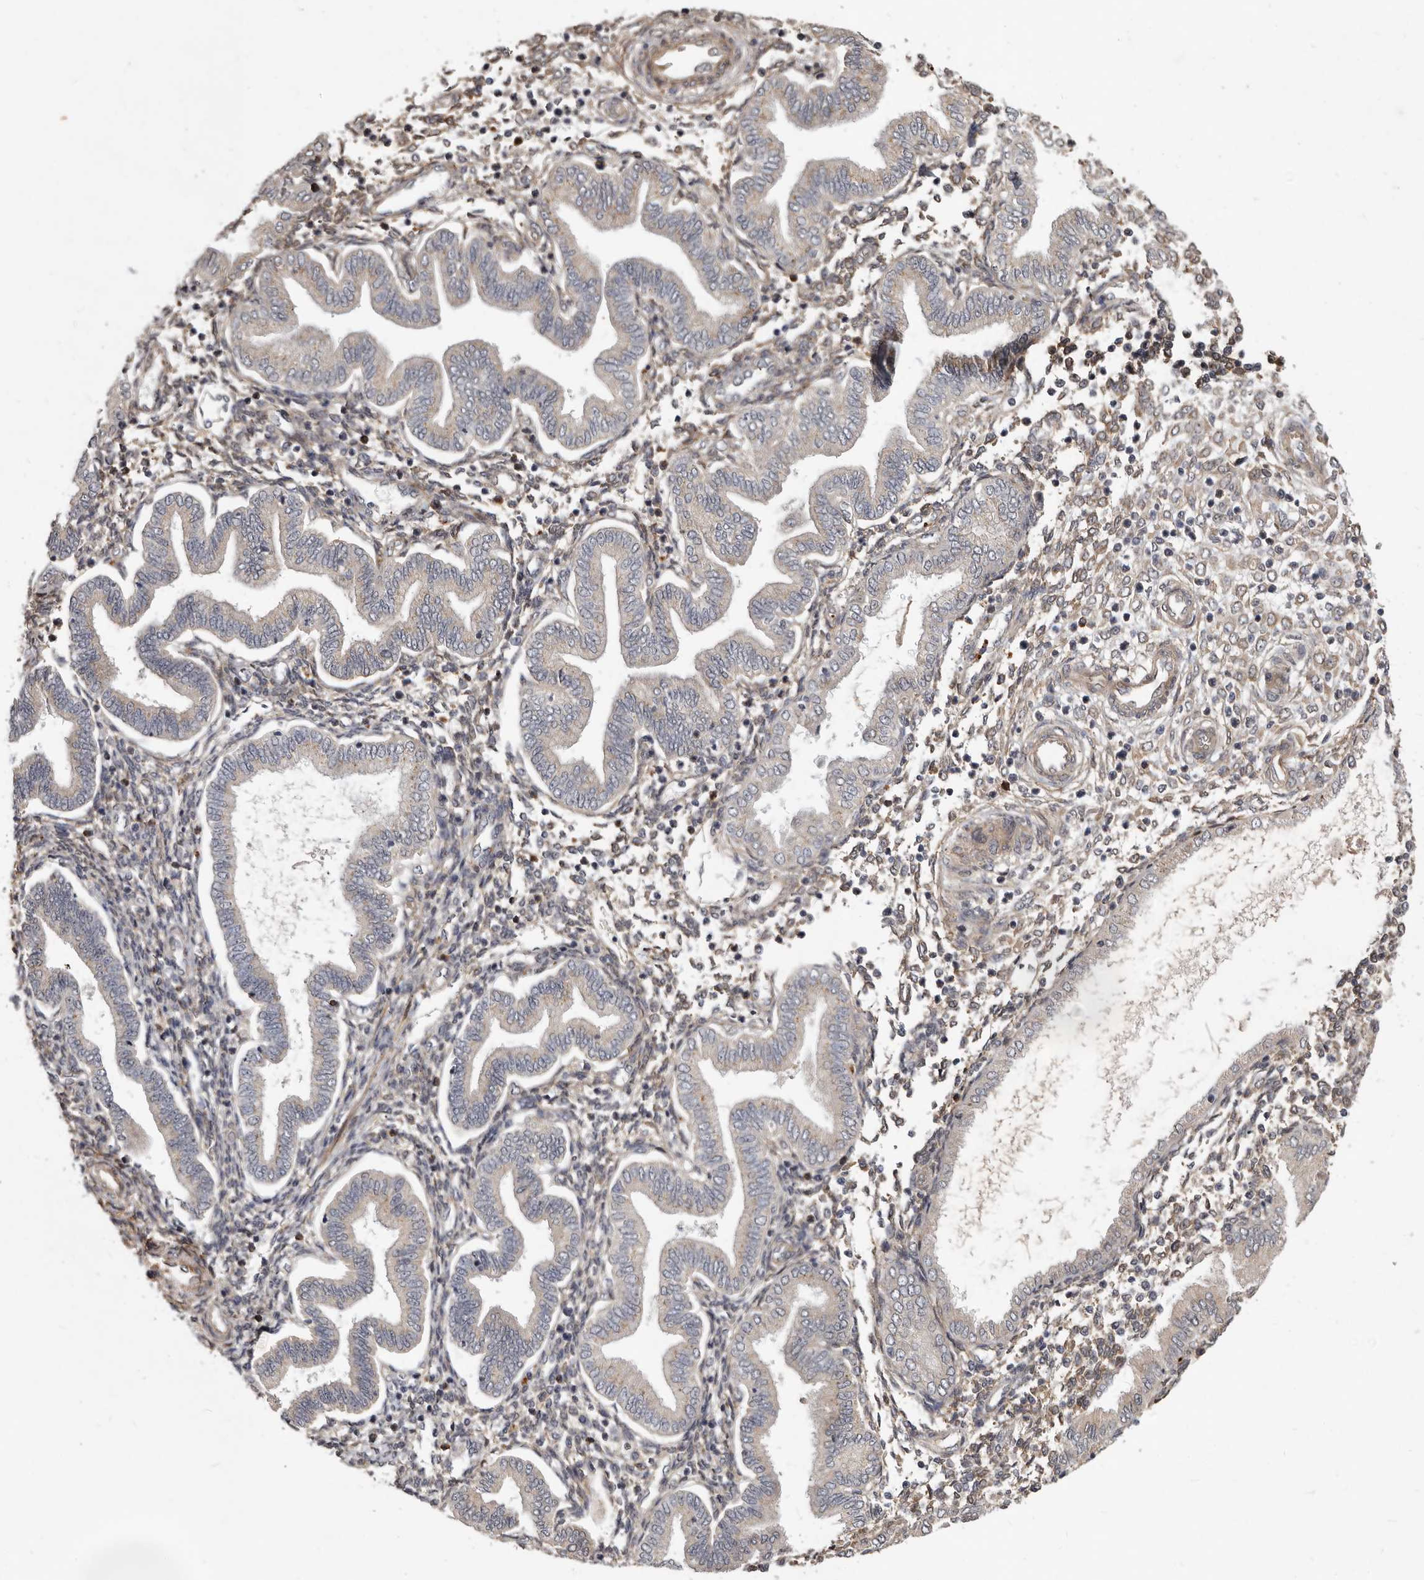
{"staining": {"intensity": "moderate", "quantity": "<25%", "location": "cytoplasmic/membranous"}, "tissue": "endometrium", "cell_type": "Cells in endometrial stroma", "image_type": "normal", "snomed": [{"axis": "morphology", "description": "Normal tissue, NOS"}, {"axis": "topography", "description": "Endometrium"}], "caption": "This image displays immunohistochemistry (IHC) staining of benign human endometrium, with low moderate cytoplasmic/membranous positivity in about <25% of cells in endometrial stroma.", "gene": "DNAJC28", "patient": {"sex": "female", "age": 53}}